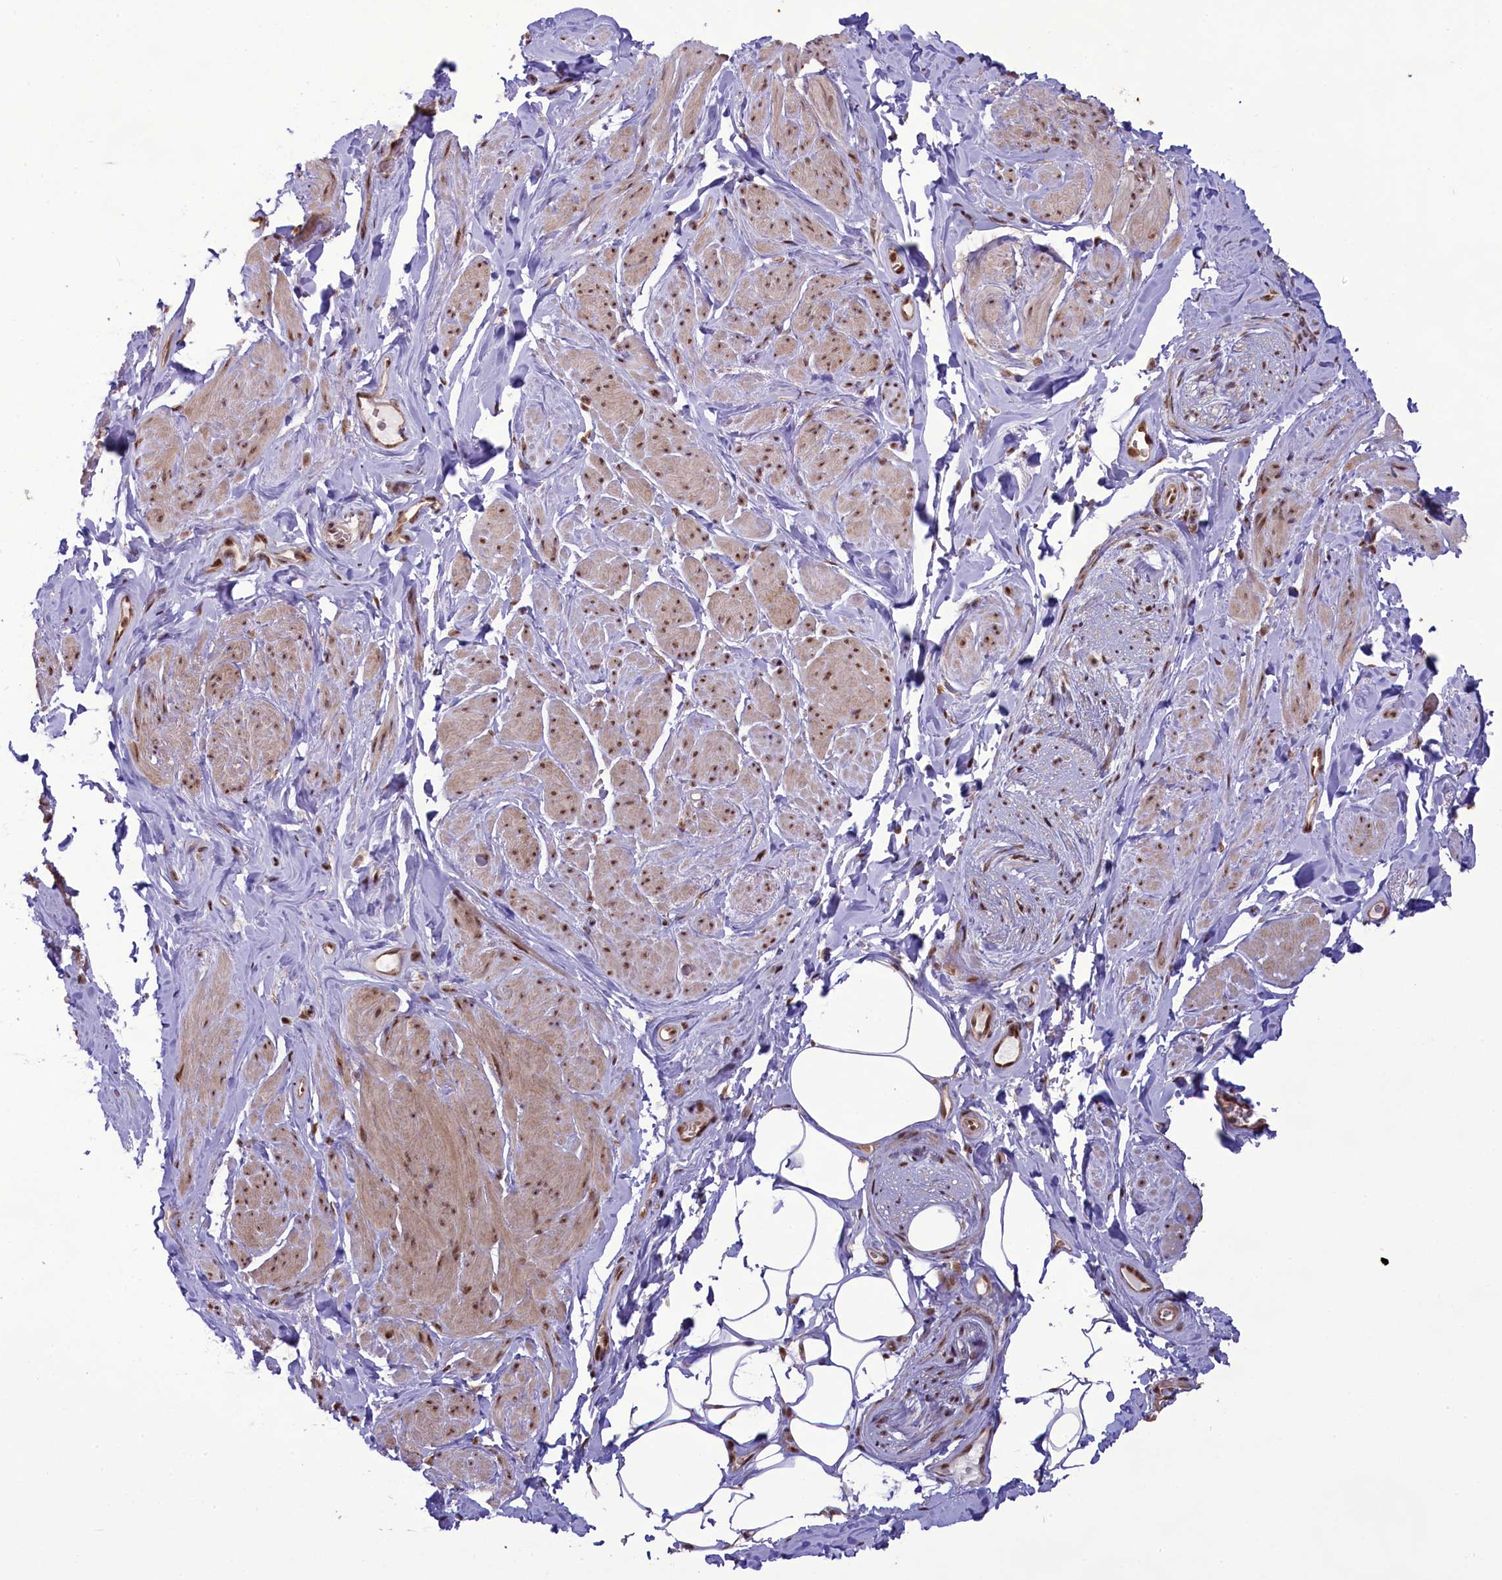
{"staining": {"intensity": "weak", "quantity": "25%-75%", "location": "cytoplasmic/membranous,nuclear"}, "tissue": "smooth muscle", "cell_type": "Smooth muscle cells", "image_type": "normal", "snomed": [{"axis": "morphology", "description": "Normal tissue, NOS"}, {"axis": "topography", "description": "Smooth muscle"}, {"axis": "topography", "description": "Peripheral nerve tissue"}], "caption": "Immunohistochemical staining of benign smooth muscle exhibits low levels of weak cytoplasmic/membranous,nuclear staining in about 25%-75% of smooth muscle cells.", "gene": "CARD8", "patient": {"sex": "male", "age": 69}}